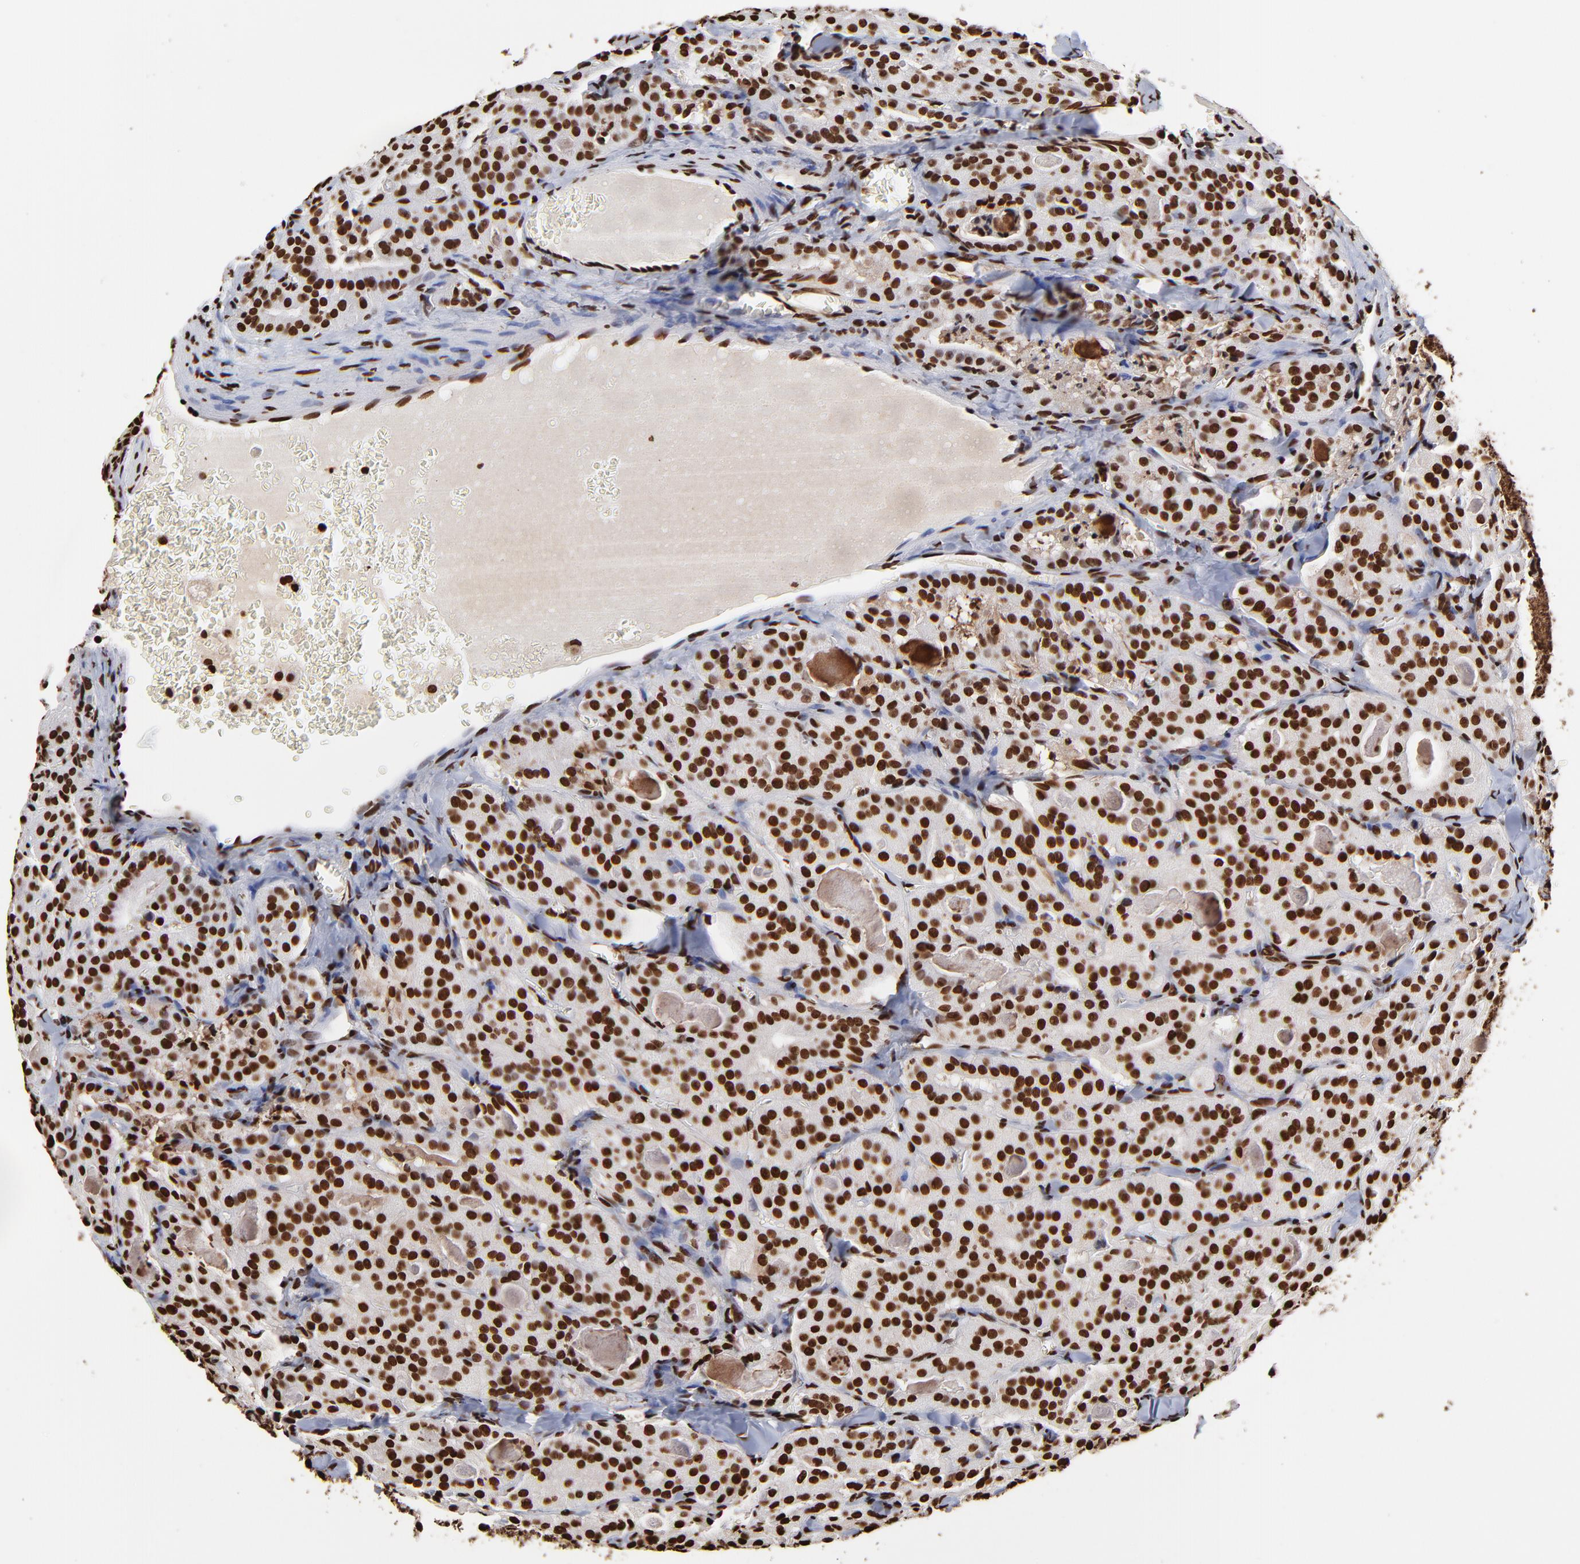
{"staining": {"intensity": "strong", "quantity": ">75%", "location": "nuclear"}, "tissue": "thyroid cancer", "cell_type": "Tumor cells", "image_type": "cancer", "snomed": [{"axis": "morphology", "description": "Carcinoma, NOS"}, {"axis": "topography", "description": "Thyroid gland"}], "caption": "A photomicrograph showing strong nuclear staining in approximately >75% of tumor cells in thyroid carcinoma, as visualized by brown immunohistochemical staining.", "gene": "ZNF544", "patient": {"sex": "male", "age": 76}}